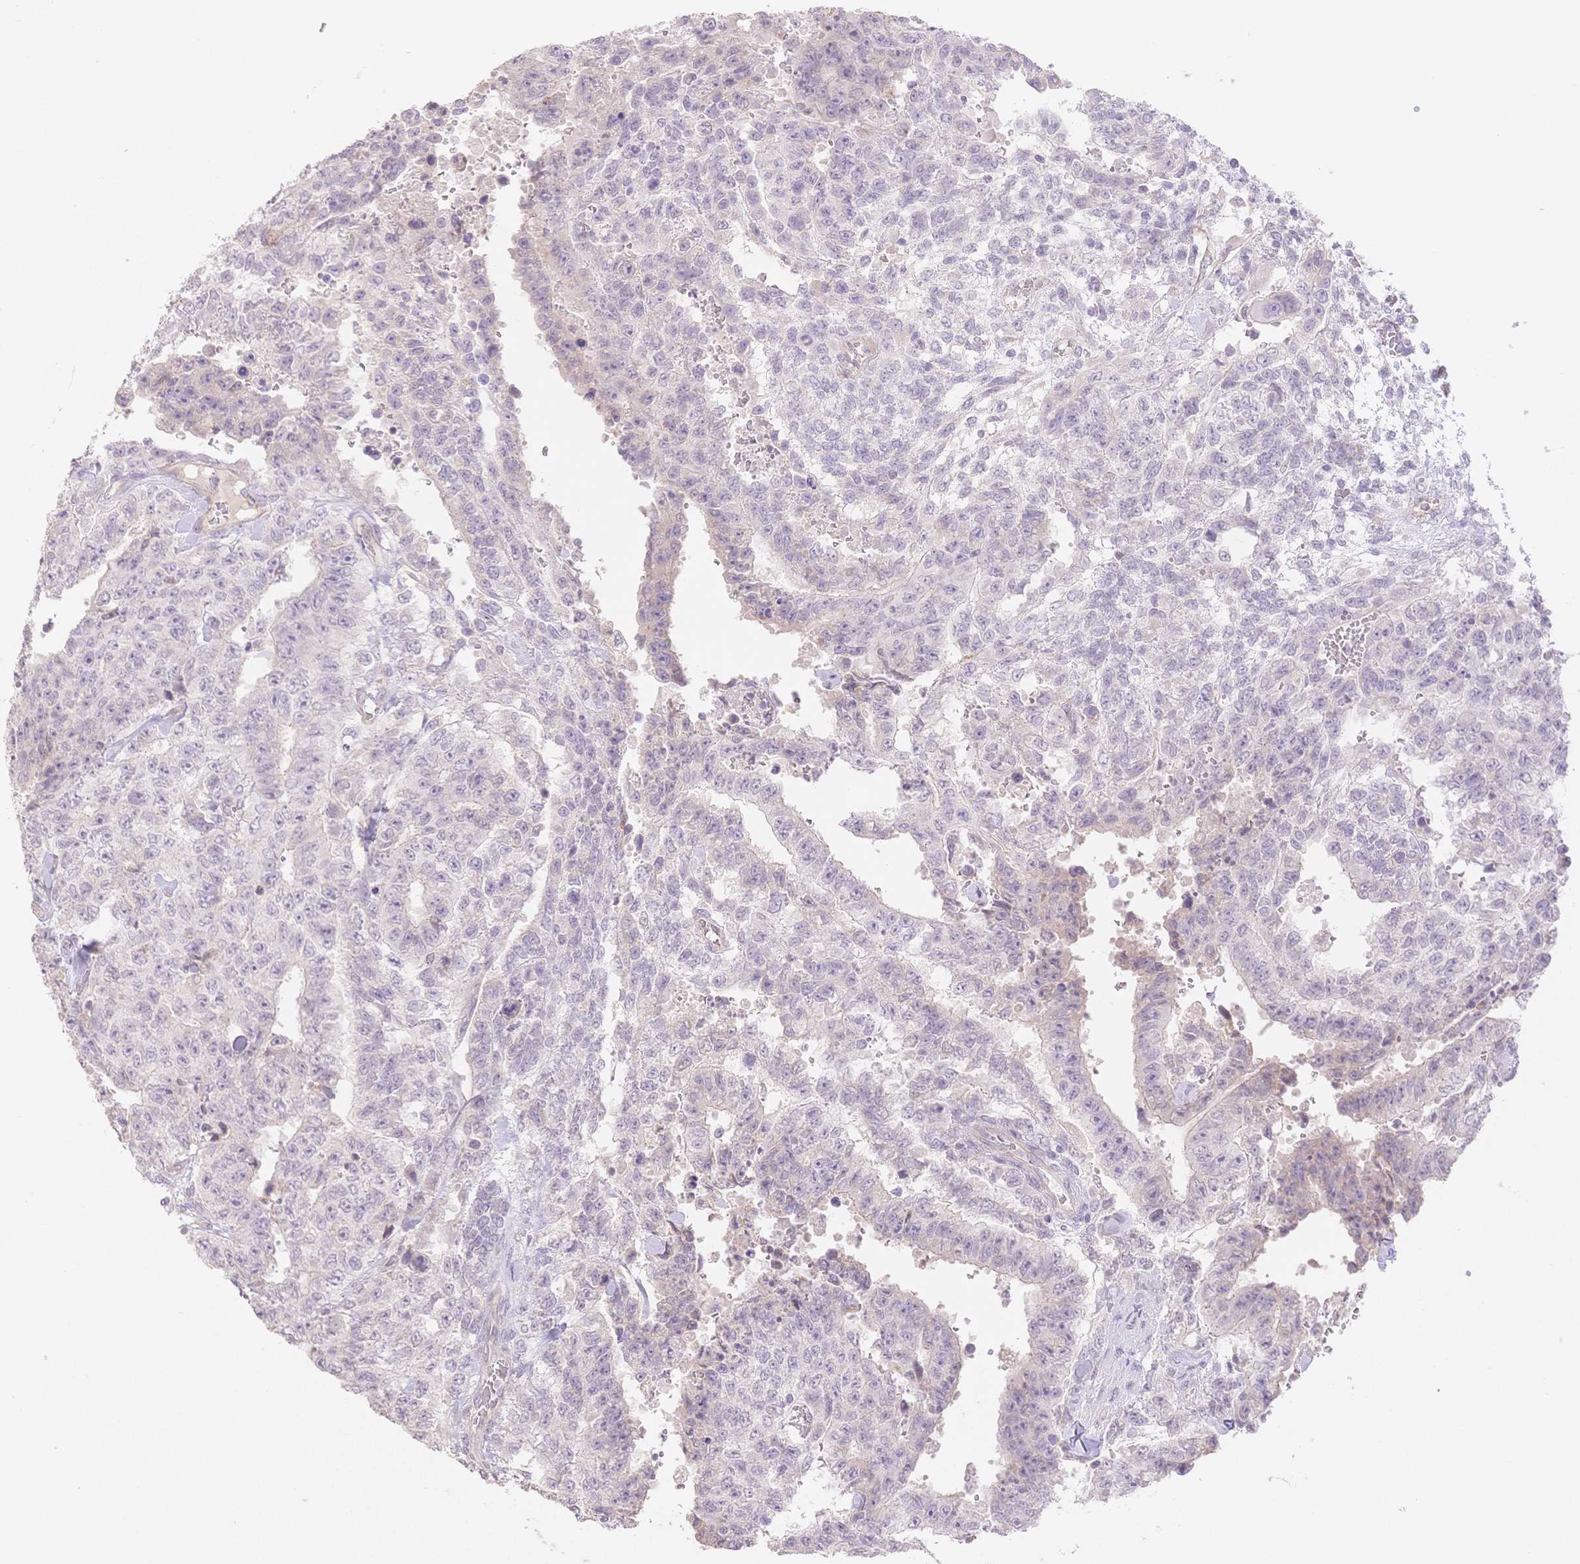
{"staining": {"intensity": "negative", "quantity": "none", "location": "none"}, "tissue": "testis cancer", "cell_type": "Tumor cells", "image_type": "cancer", "snomed": [{"axis": "morphology", "description": "Carcinoma, Embryonal, NOS"}, {"axis": "topography", "description": "Testis"}], "caption": "Immunohistochemistry image of testis cancer (embryonal carcinoma) stained for a protein (brown), which reveals no staining in tumor cells.", "gene": "SUV39H2", "patient": {"sex": "male", "age": 24}}